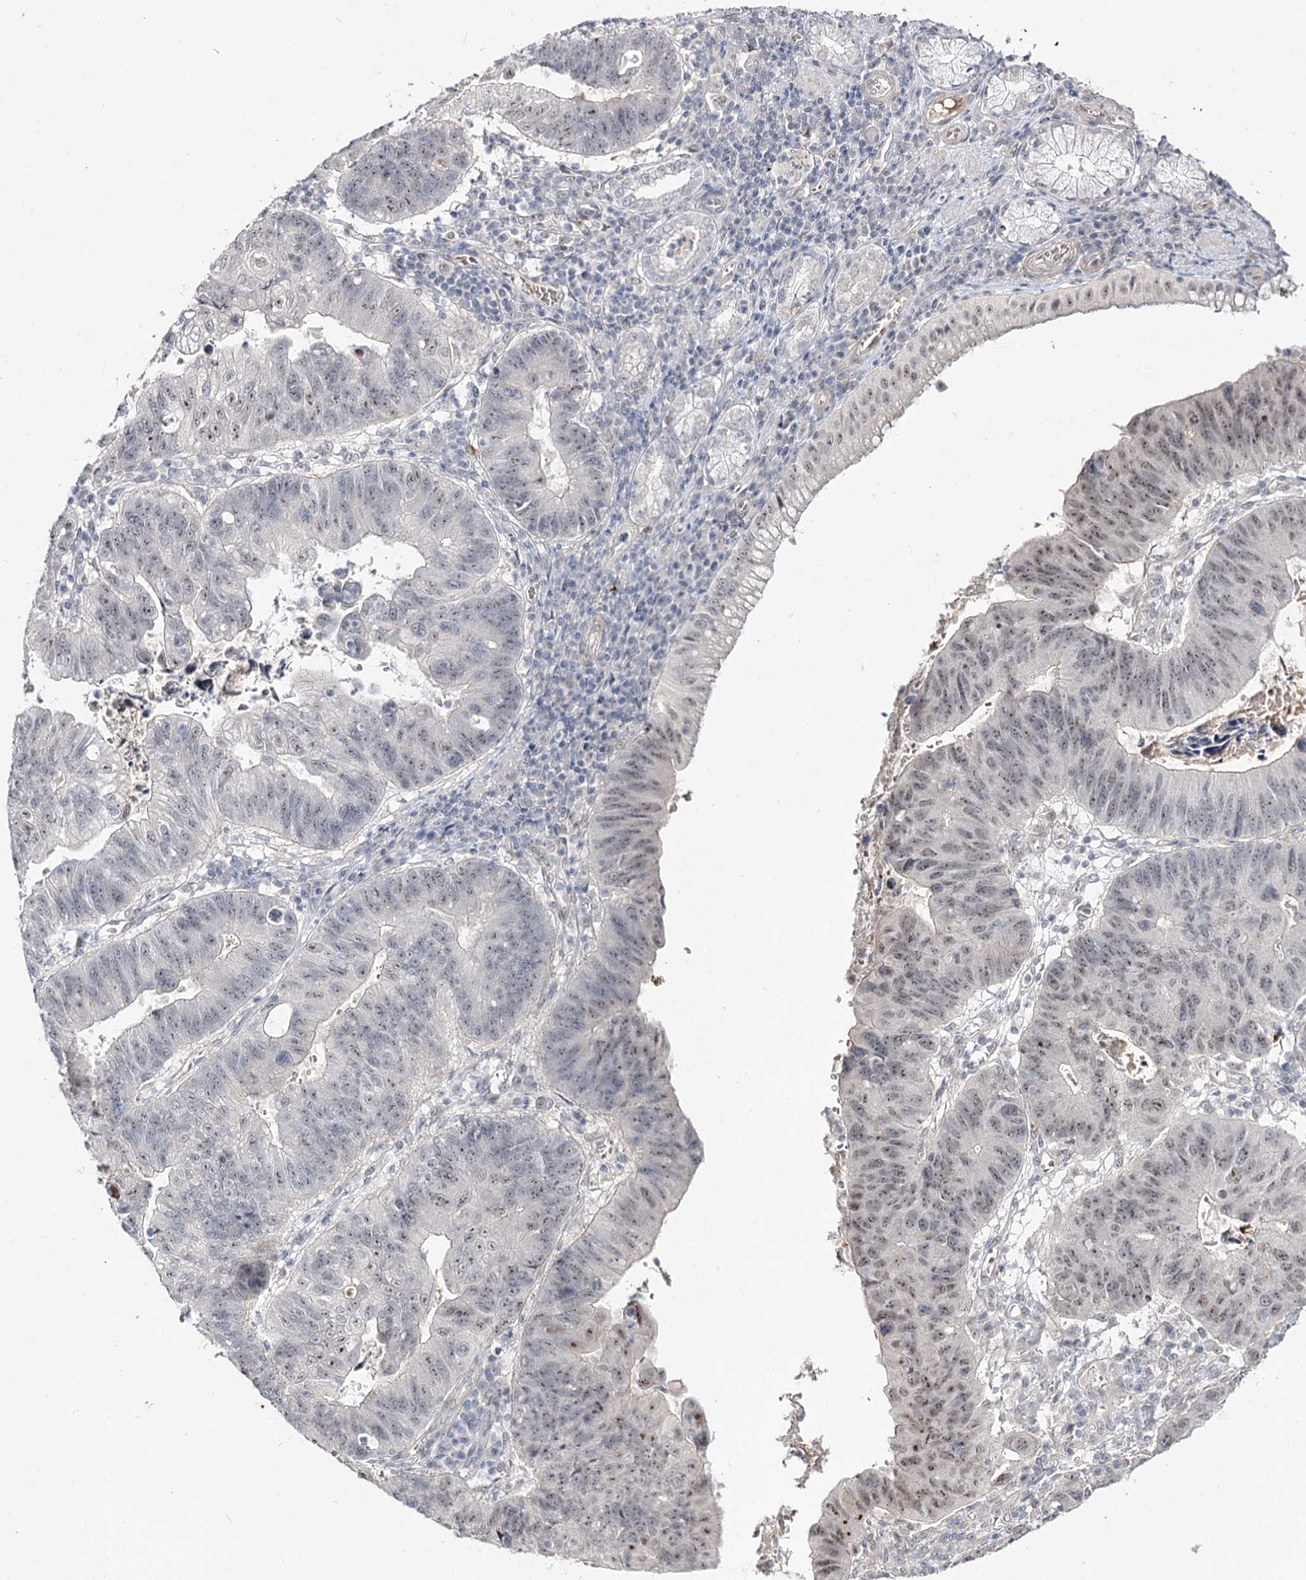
{"staining": {"intensity": "weak", "quantity": "25%-75%", "location": "nuclear"}, "tissue": "stomach cancer", "cell_type": "Tumor cells", "image_type": "cancer", "snomed": [{"axis": "morphology", "description": "Adenocarcinoma, NOS"}, {"axis": "topography", "description": "Stomach"}], "caption": "Brown immunohistochemical staining in adenocarcinoma (stomach) demonstrates weak nuclear expression in about 25%-75% of tumor cells.", "gene": "RRP9", "patient": {"sex": "male", "age": 59}}